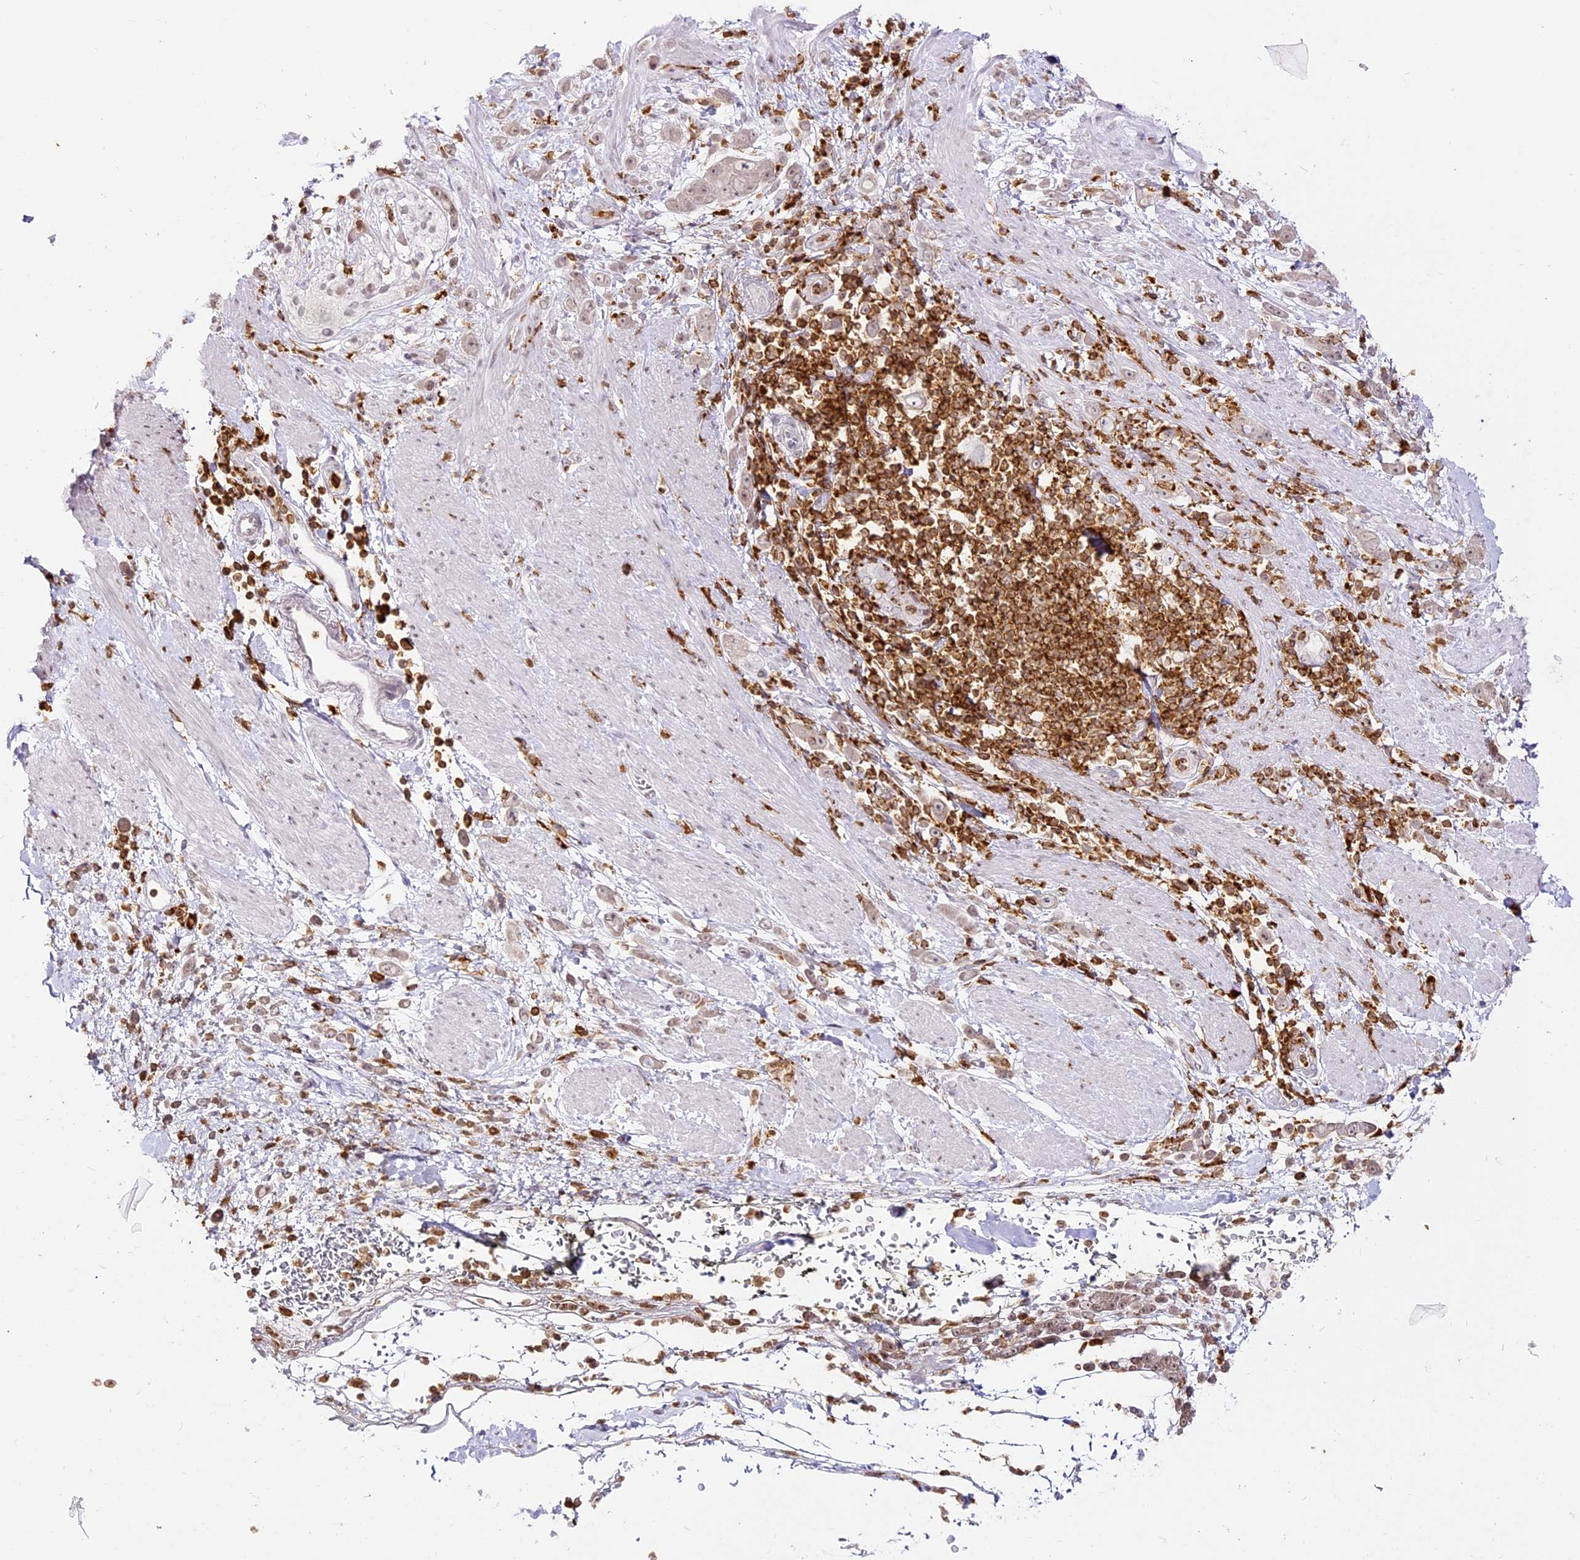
{"staining": {"intensity": "weak", "quantity": ">75%", "location": "nuclear"}, "tissue": "pancreatic cancer", "cell_type": "Tumor cells", "image_type": "cancer", "snomed": [{"axis": "morphology", "description": "Normal tissue, NOS"}, {"axis": "morphology", "description": "Adenocarcinoma, NOS"}, {"axis": "topography", "description": "Pancreas"}], "caption": "Weak nuclear protein expression is present in approximately >75% of tumor cells in pancreatic cancer.", "gene": "DOCK2", "patient": {"sex": "female", "age": 64}}